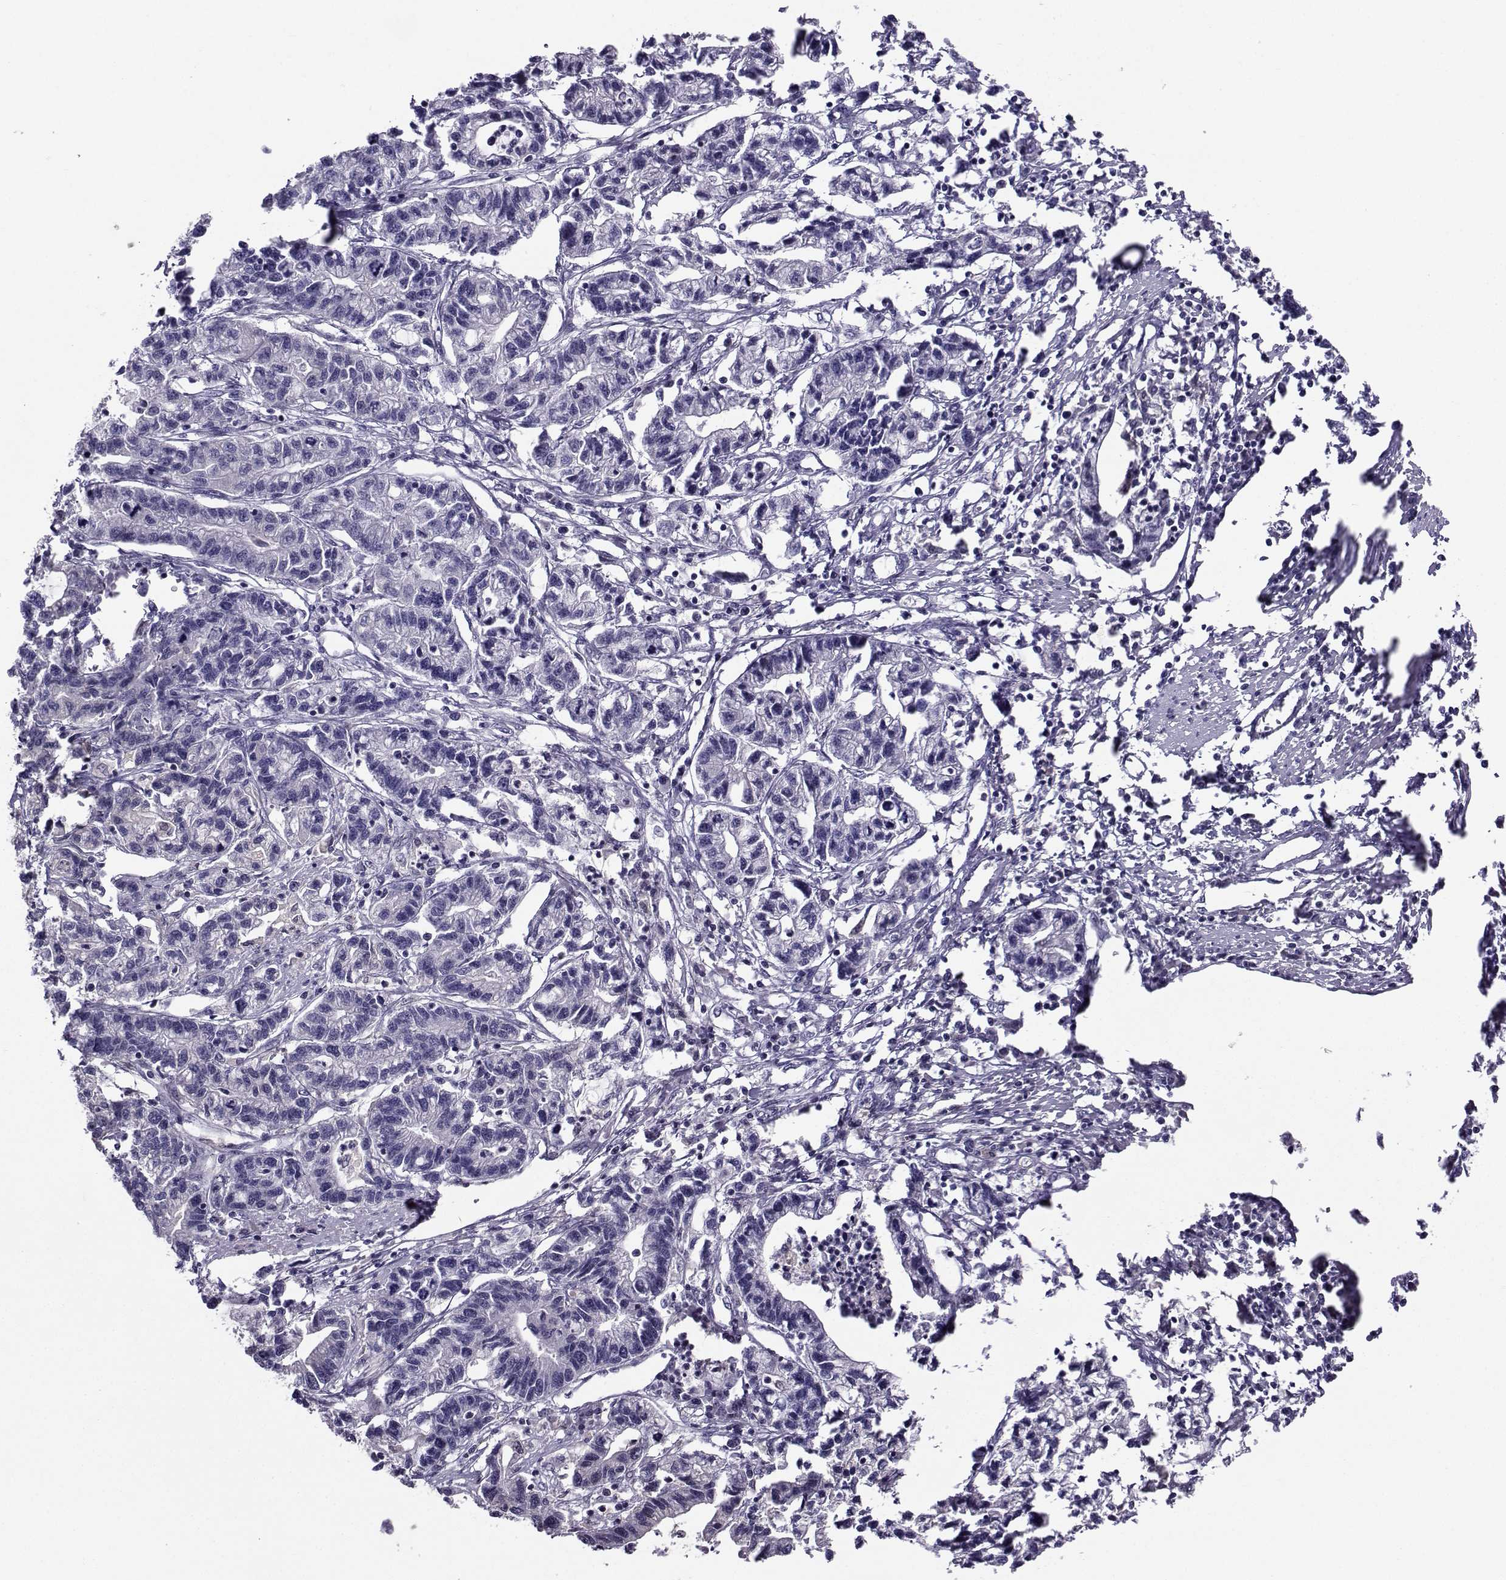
{"staining": {"intensity": "negative", "quantity": "none", "location": "none"}, "tissue": "stomach cancer", "cell_type": "Tumor cells", "image_type": "cancer", "snomed": [{"axis": "morphology", "description": "Adenocarcinoma, NOS"}, {"axis": "topography", "description": "Stomach"}], "caption": "This is an immunohistochemistry (IHC) photomicrograph of stomach cancer. There is no expression in tumor cells.", "gene": "PGK1", "patient": {"sex": "male", "age": 83}}